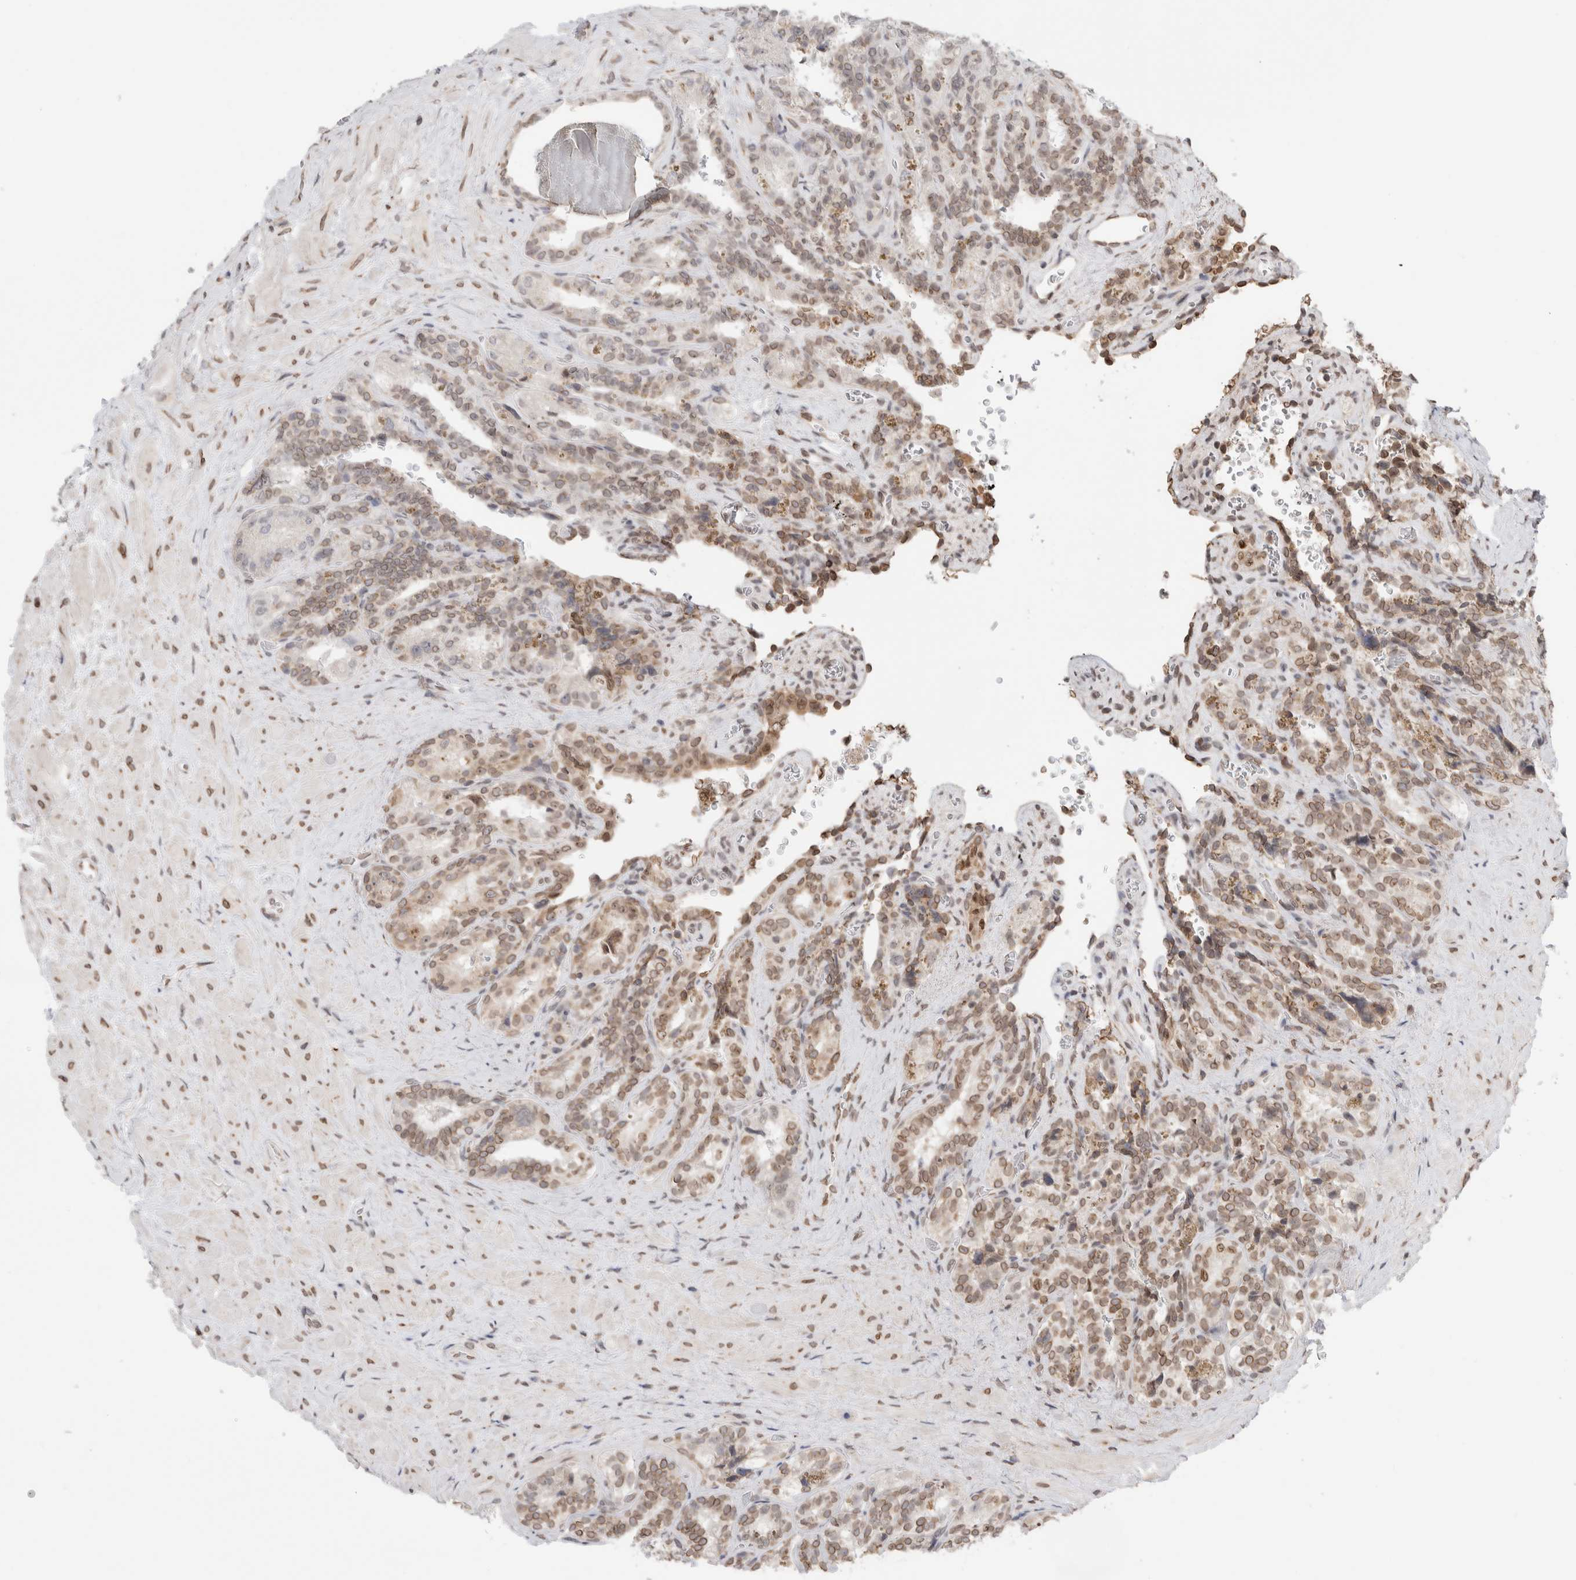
{"staining": {"intensity": "weak", "quantity": ">75%", "location": "cytoplasmic/membranous,nuclear"}, "tissue": "seminal vesicle", "cell_type": "Glandular cells", "image_type": "normal", "snomed": [{"axis": "morphology", "description": "Normal tissue, NOS"}, {"axis": "topography", "description": "Prostate"}, {"axis": "topography", "description": "Seminal veicle"}], "caption": "A micrograph of human seminal vesicle stained for a protein exhibits weak cytoplasmic/membranous,nuclear brown staining in glandular cells. The protein of interest is shown in brown color, while the nuclei are stained blue.", "gene": "RBMX2", "patient": {"sex": "male", "age": 67}}